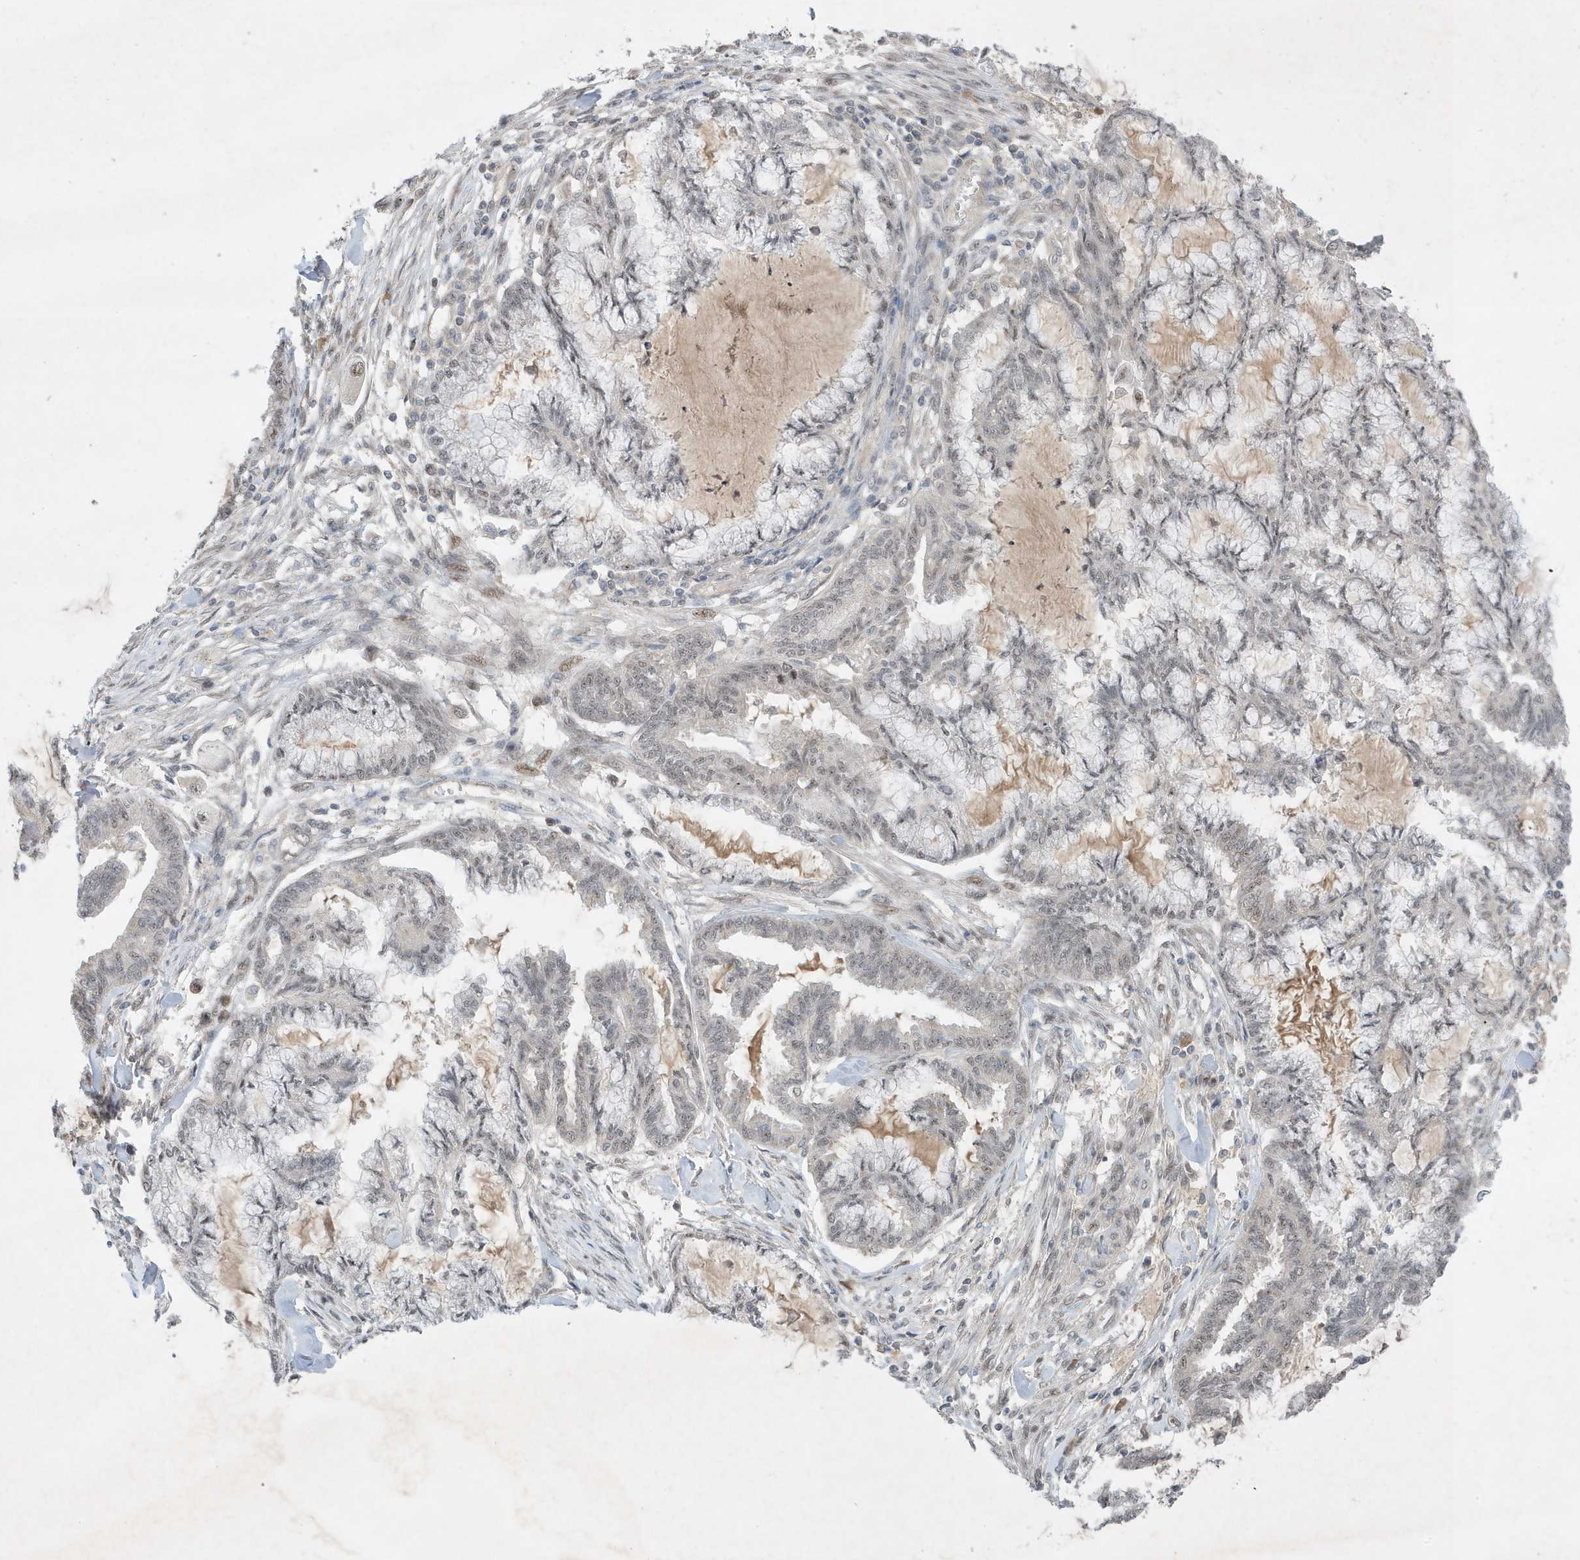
{"staining": {"intensity": "negative", "quantity": "none", "location": "none"}, "tissue": "endometrial cancer", "cell_type": "Tumor cells", "image_type": "cancer", "snomed": [{"axis": "morphology", "description": "Adenocarcinoma, NOS"}, {"axis": "topography", "description": "Endometrium"}], "caption": "Adenocarcinoma (endometrial) stained for a protein using immunohistochemistry shows no staining tumor cells.", "gene": "MAST3", "patient": {"sex": "female", "age": 86}}